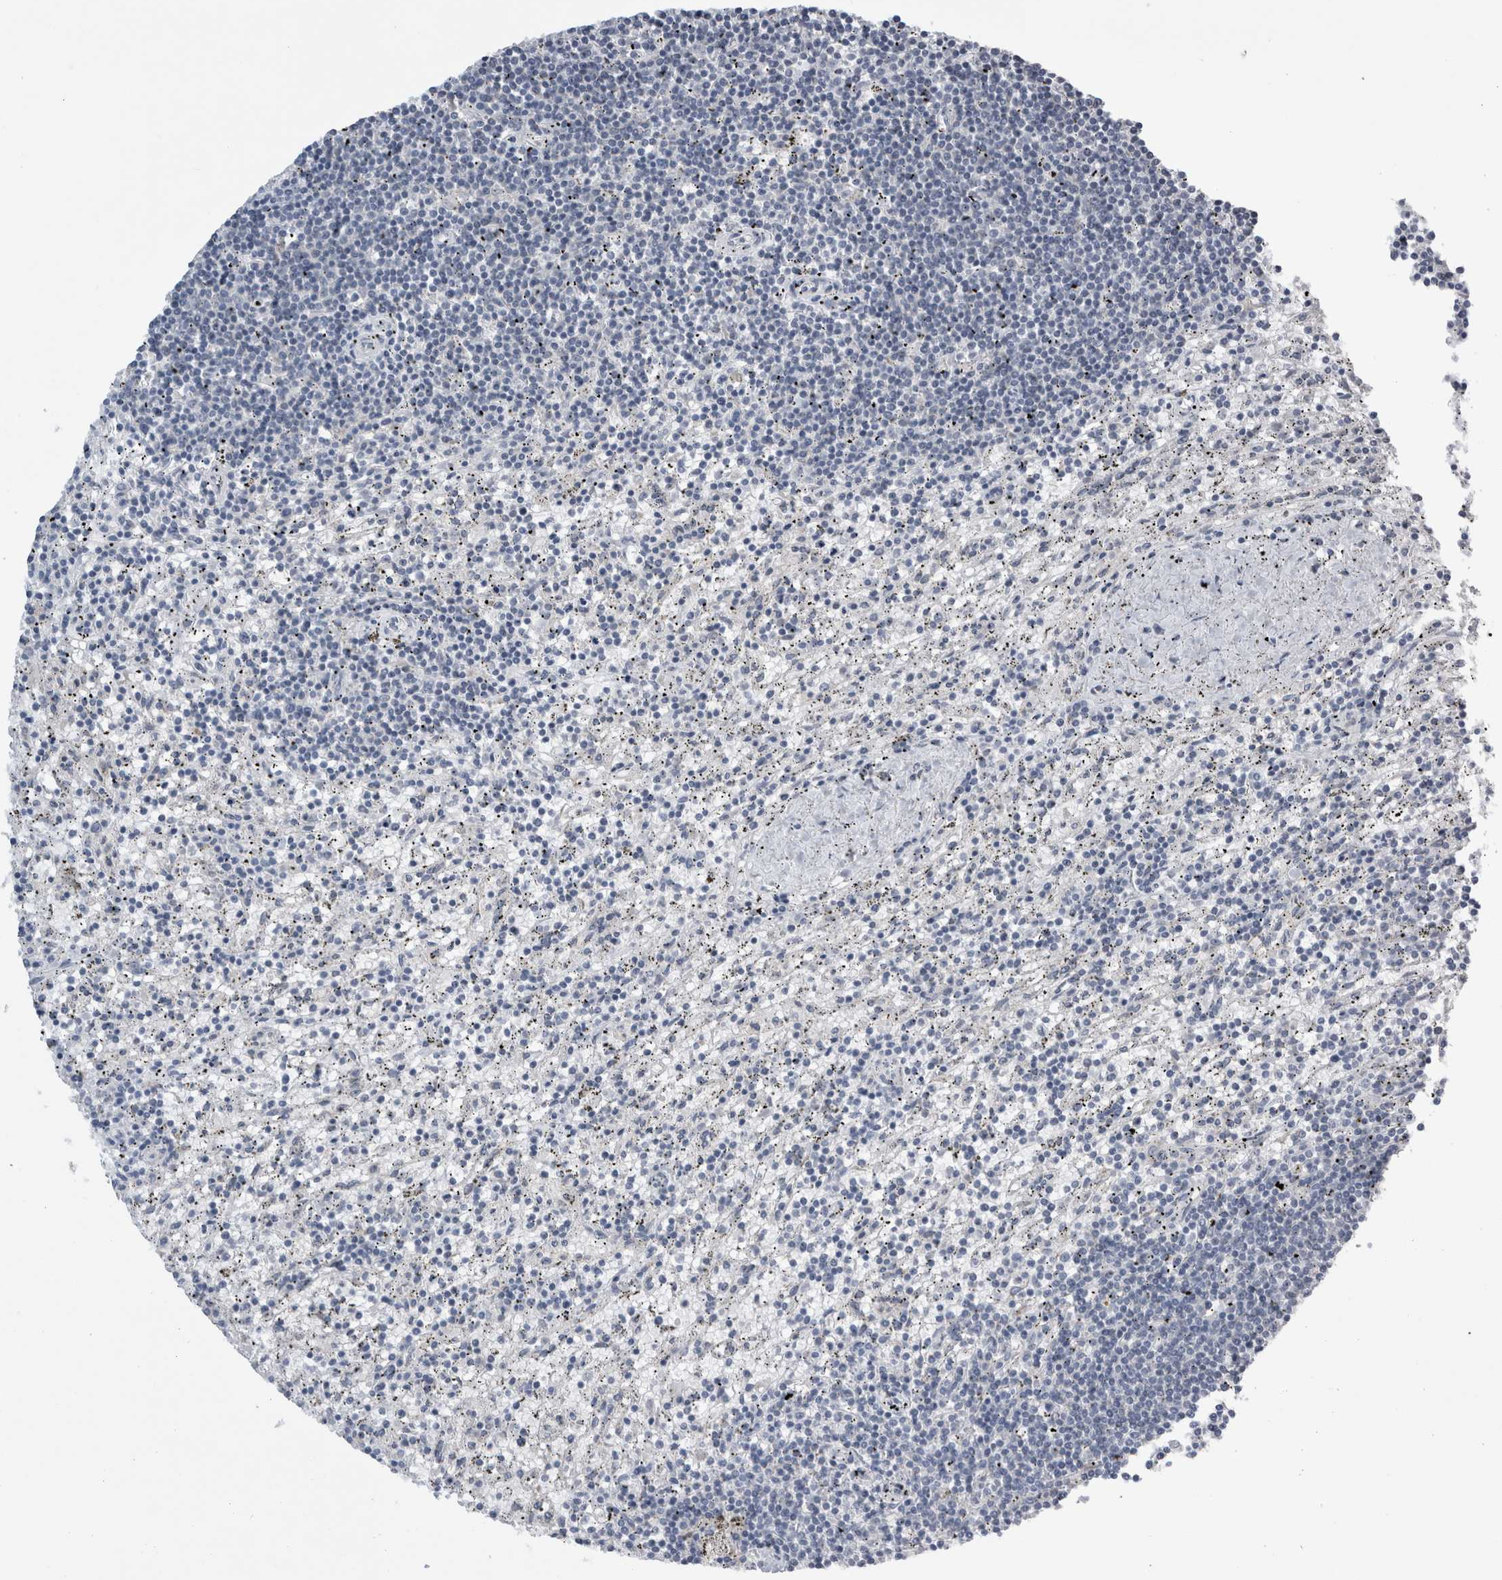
{"staining": {"intensity": "negative", "quantity": "none", "location": "none"}, "tissue": "lymphoma", "cell_type": "Tumor cells", "image_type": "cancer", "snomed": [{"axis": "morphology", "description": "Malignant lymphoma, non-Hodgkin's type, Low grade"}, {"axis": "topography", "description": "Spleen"}], "caption": "Tumor cells are negative for protein expression in human lymphoma. The staining is performed using DAB (3,3'-diaminobenzidine) brown chromogen with nuclei counter-stained in using hematoxylin.", "gene": "DHRS4", "patient": {"sex": "male", "age": 76}}